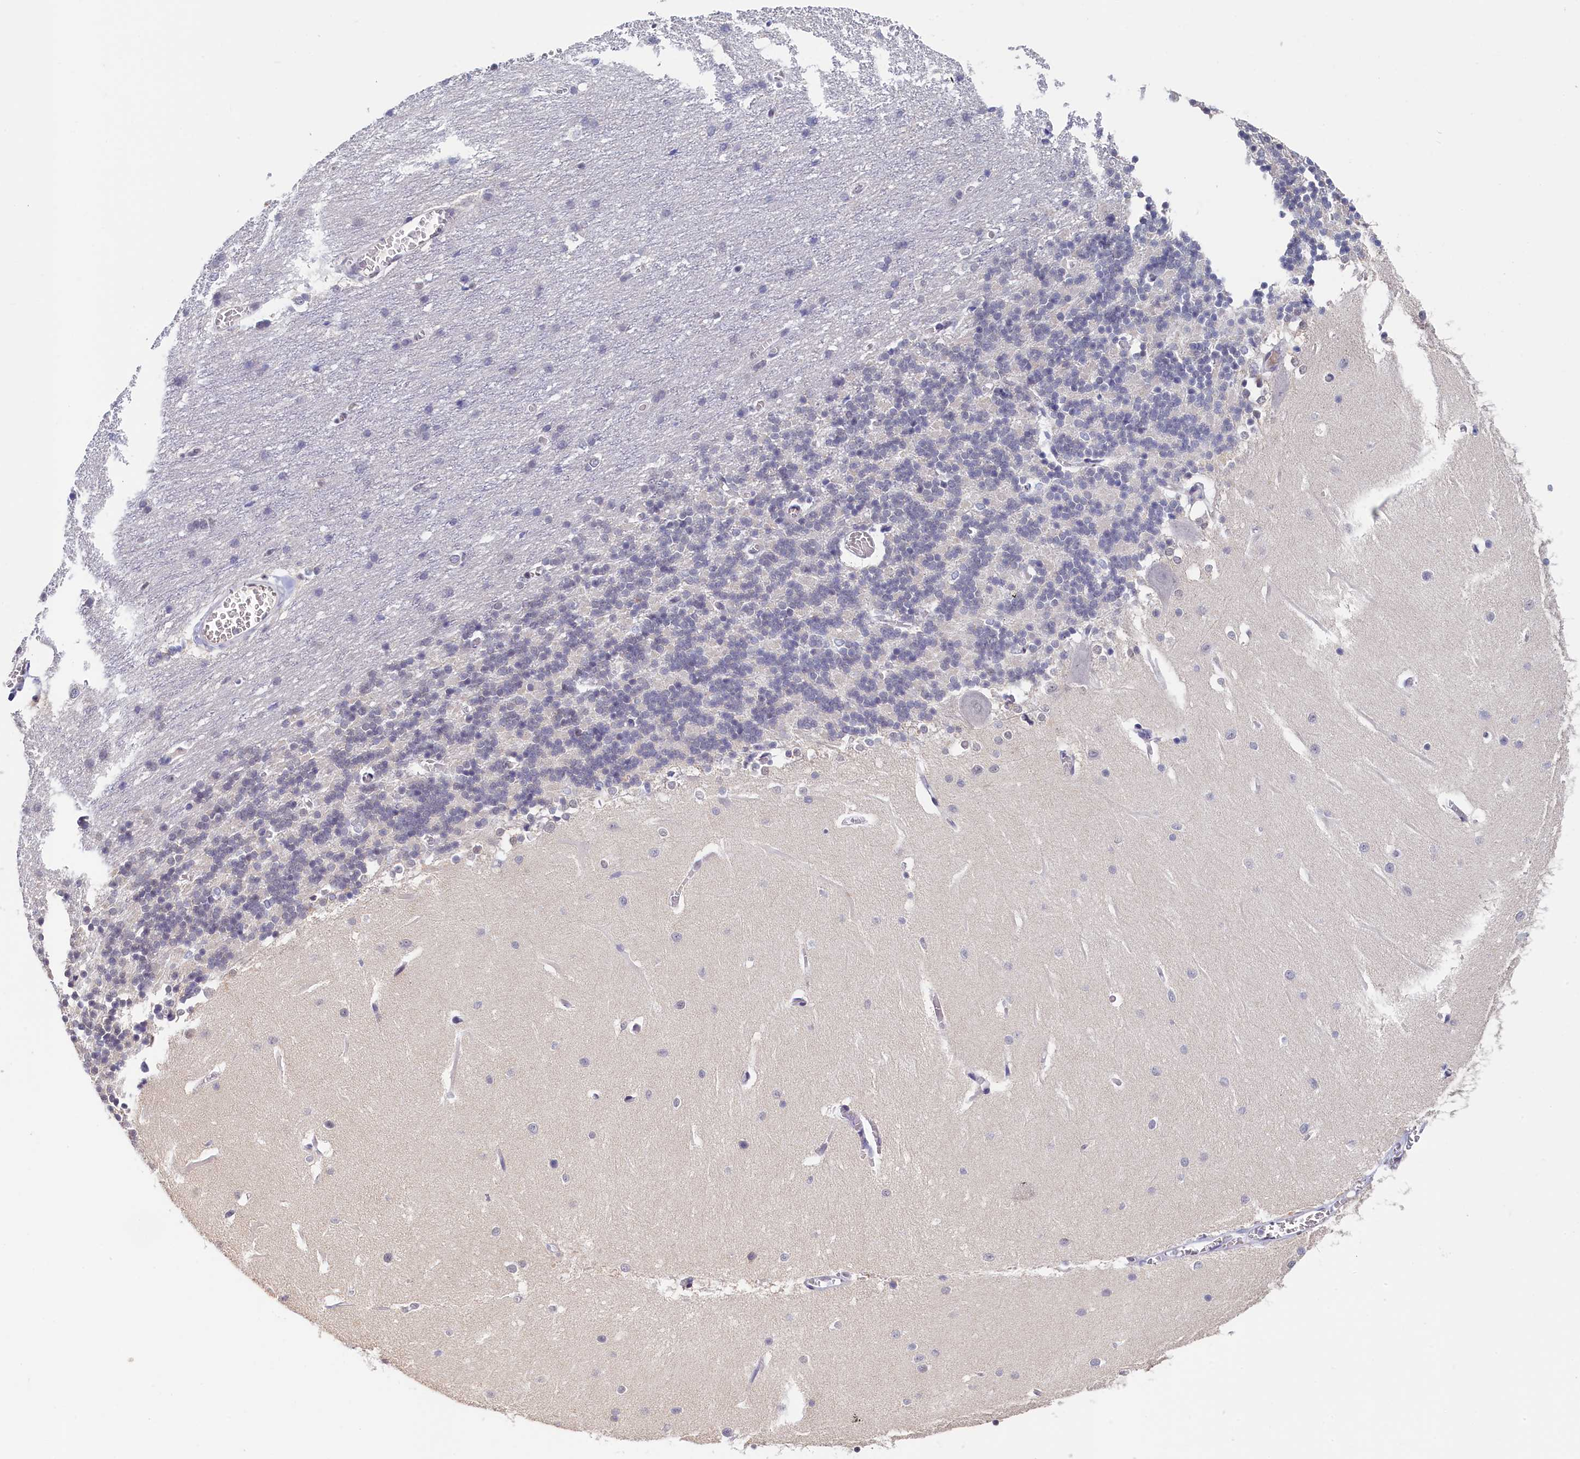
{"staining": {"intensity": "moderate", "quantity": "<25%", "location": "nuclear"}, "tissue": "cerebellum", "cell_type": "Cells in granular layer", "image_type": "normal", "snomed": [{"axis": "morphology", "description": "Normal tissue, NOS"}, {"axis": "topography", "description": "Cerebellum"}], "caption": "IHC staining of normal cerebellum, which shows low levels of moderate nuclear staining in approximately <25% of cells in granular layer indicating moderate nuclear protein expression. The staining was performed using DAB (3,3'-diaminobenzidine) (brown) for protein detection and nuclei were counterstained in hematoxylin (blue).", "gene": "MOSPD3", "patient": {"sex": "male", "age": 37}}